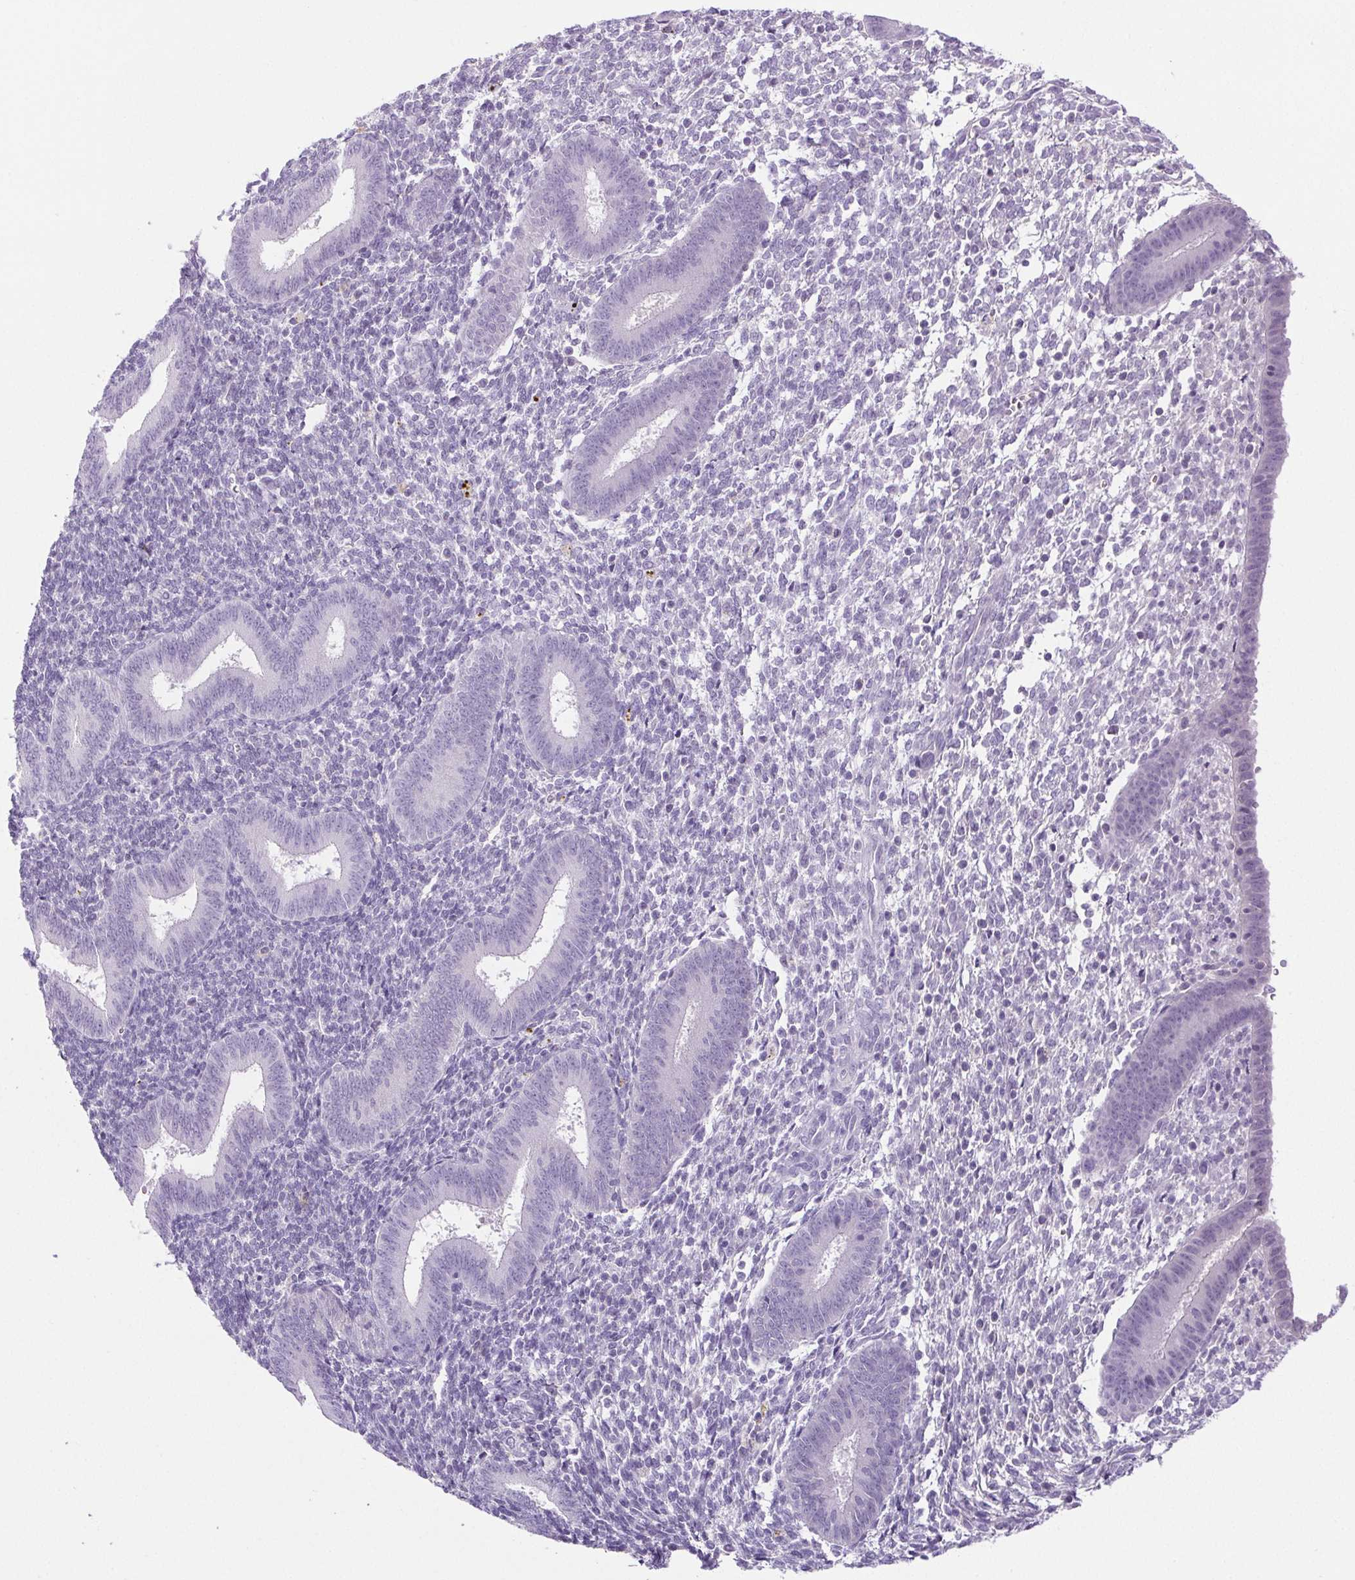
{"staining": {"intensity": "negative", "quantity": "none", "location": "none"}, "tissue": "endometrium", "cell_type": "Cells in endometrial stroma", "image_type": "normal", "snomed": [{"axis": "morphology", "description": "Normal tissue, NOS"}, {"axis": "topography", "description": "Endometrium"}], "caption": "Immunohistochemical staining of normal endometrium exhibits no significant positivity in cells in endometrial stroma.", "gene": "PAPPA2", "patient": {"sex": "female", "age": 25}}